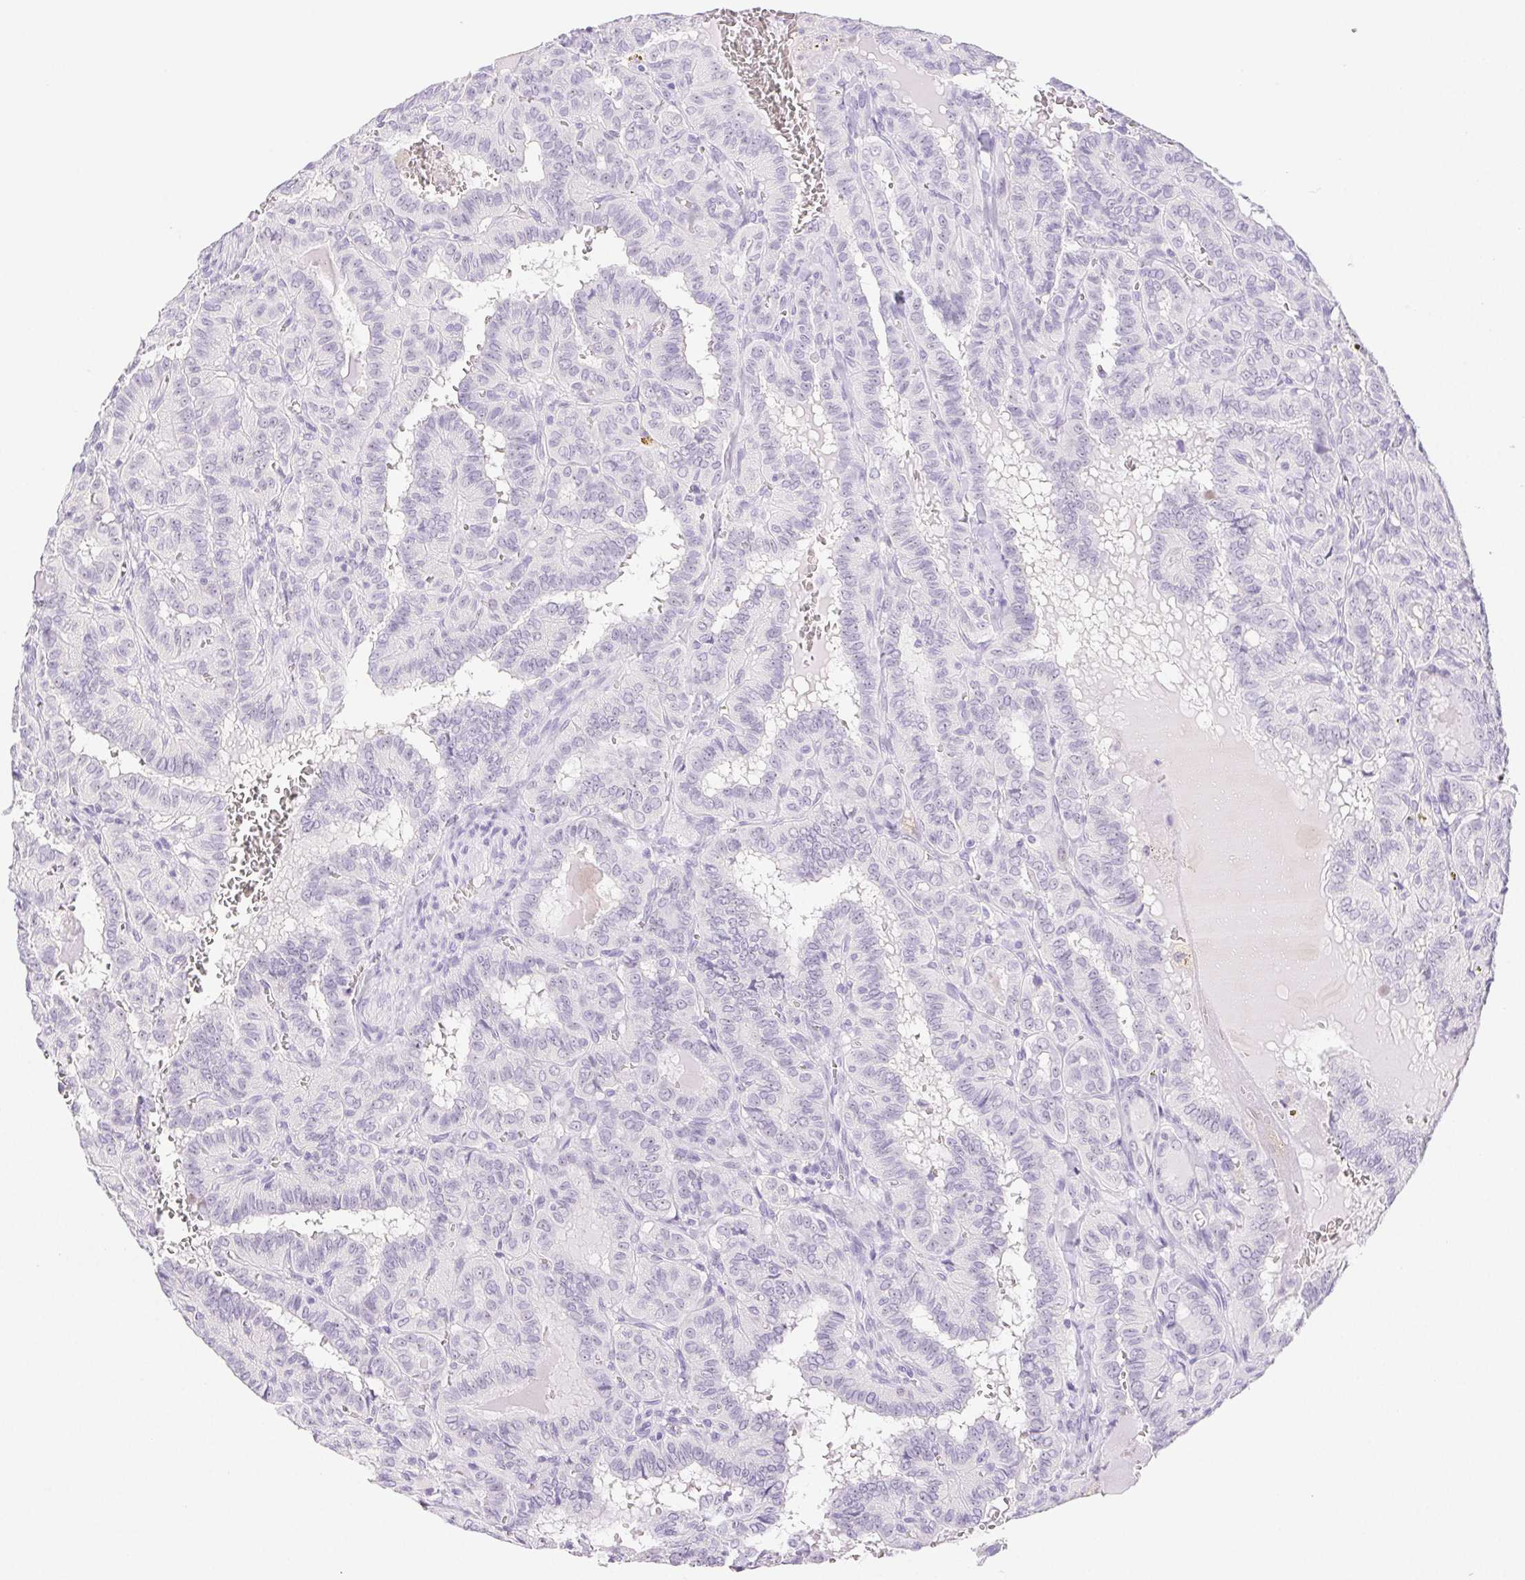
{"staining": {"intensity": "negative", "quantity": "none", "location": "none"}, "tissue": "thyroid cancer", "cell_type": "Tumor cells", "image_type": "cancer", "snomed": [{"axis": "morphology", "description": "Papillary adenocarcinoma, NOS"}, {"axis": "topography", "description": "Thyroid gland"}], "caption": "A histopathology image of thyroid cancer stained for a protein shows no brown staining in tumor cells.", "gene": "ST8SIA3", "patient": {"sex": "female", "age": 21}}